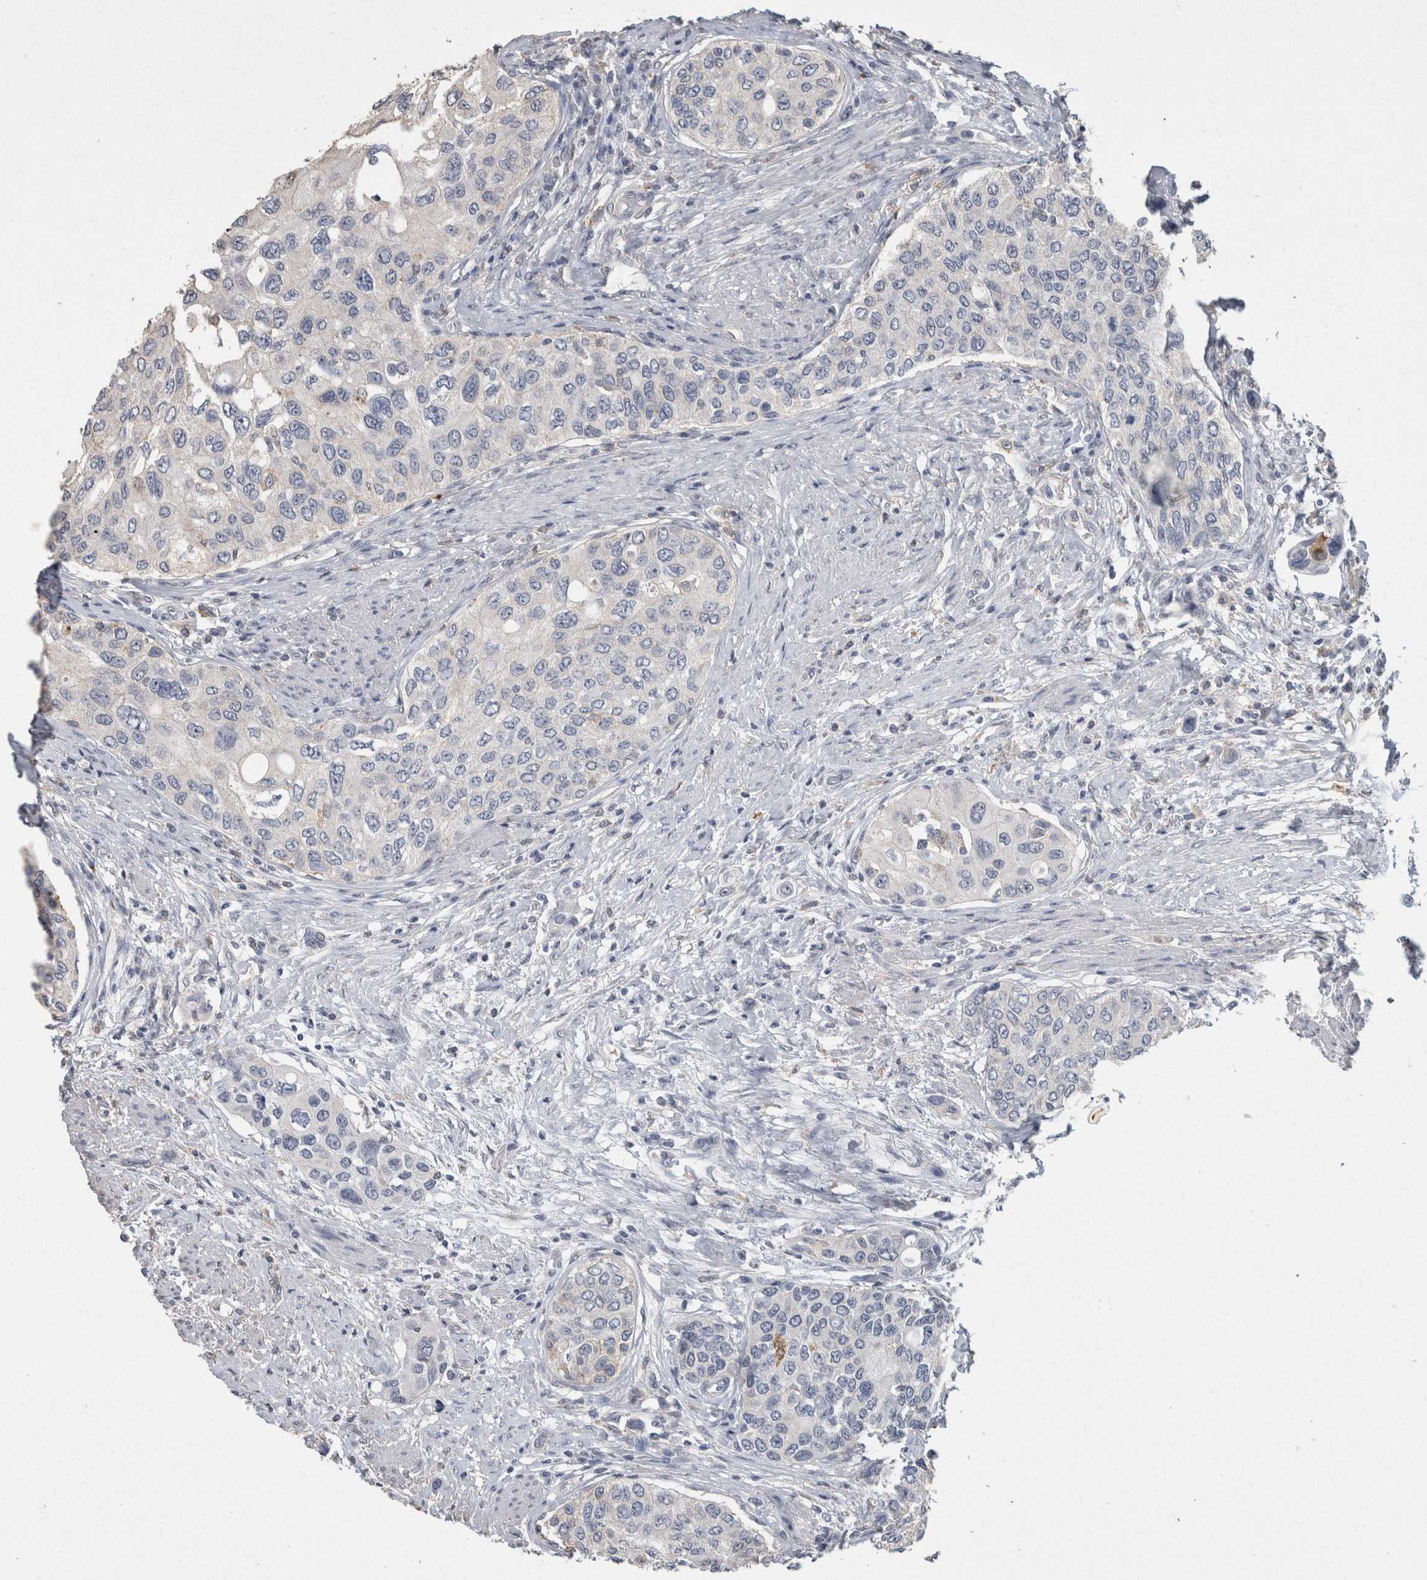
{"staining": {"intensity": "negative", "quantity": "none", "location": "none"}, "tissue": "urothelial cancer", "cell_type": "Tumor cells", "image_type": "cancer", "snomed": [{"axis": "morphology", "description": "Urothelial carcinoma, High grade"}, {"axis": "topography", "description": "Urinary bladder"}], "caption": "Tumor cells show no significant protein positivity in urothelial carcinoma (high-grade).", "gene": "CNTFR", "patient": {"sex": "female", "age": 56}}